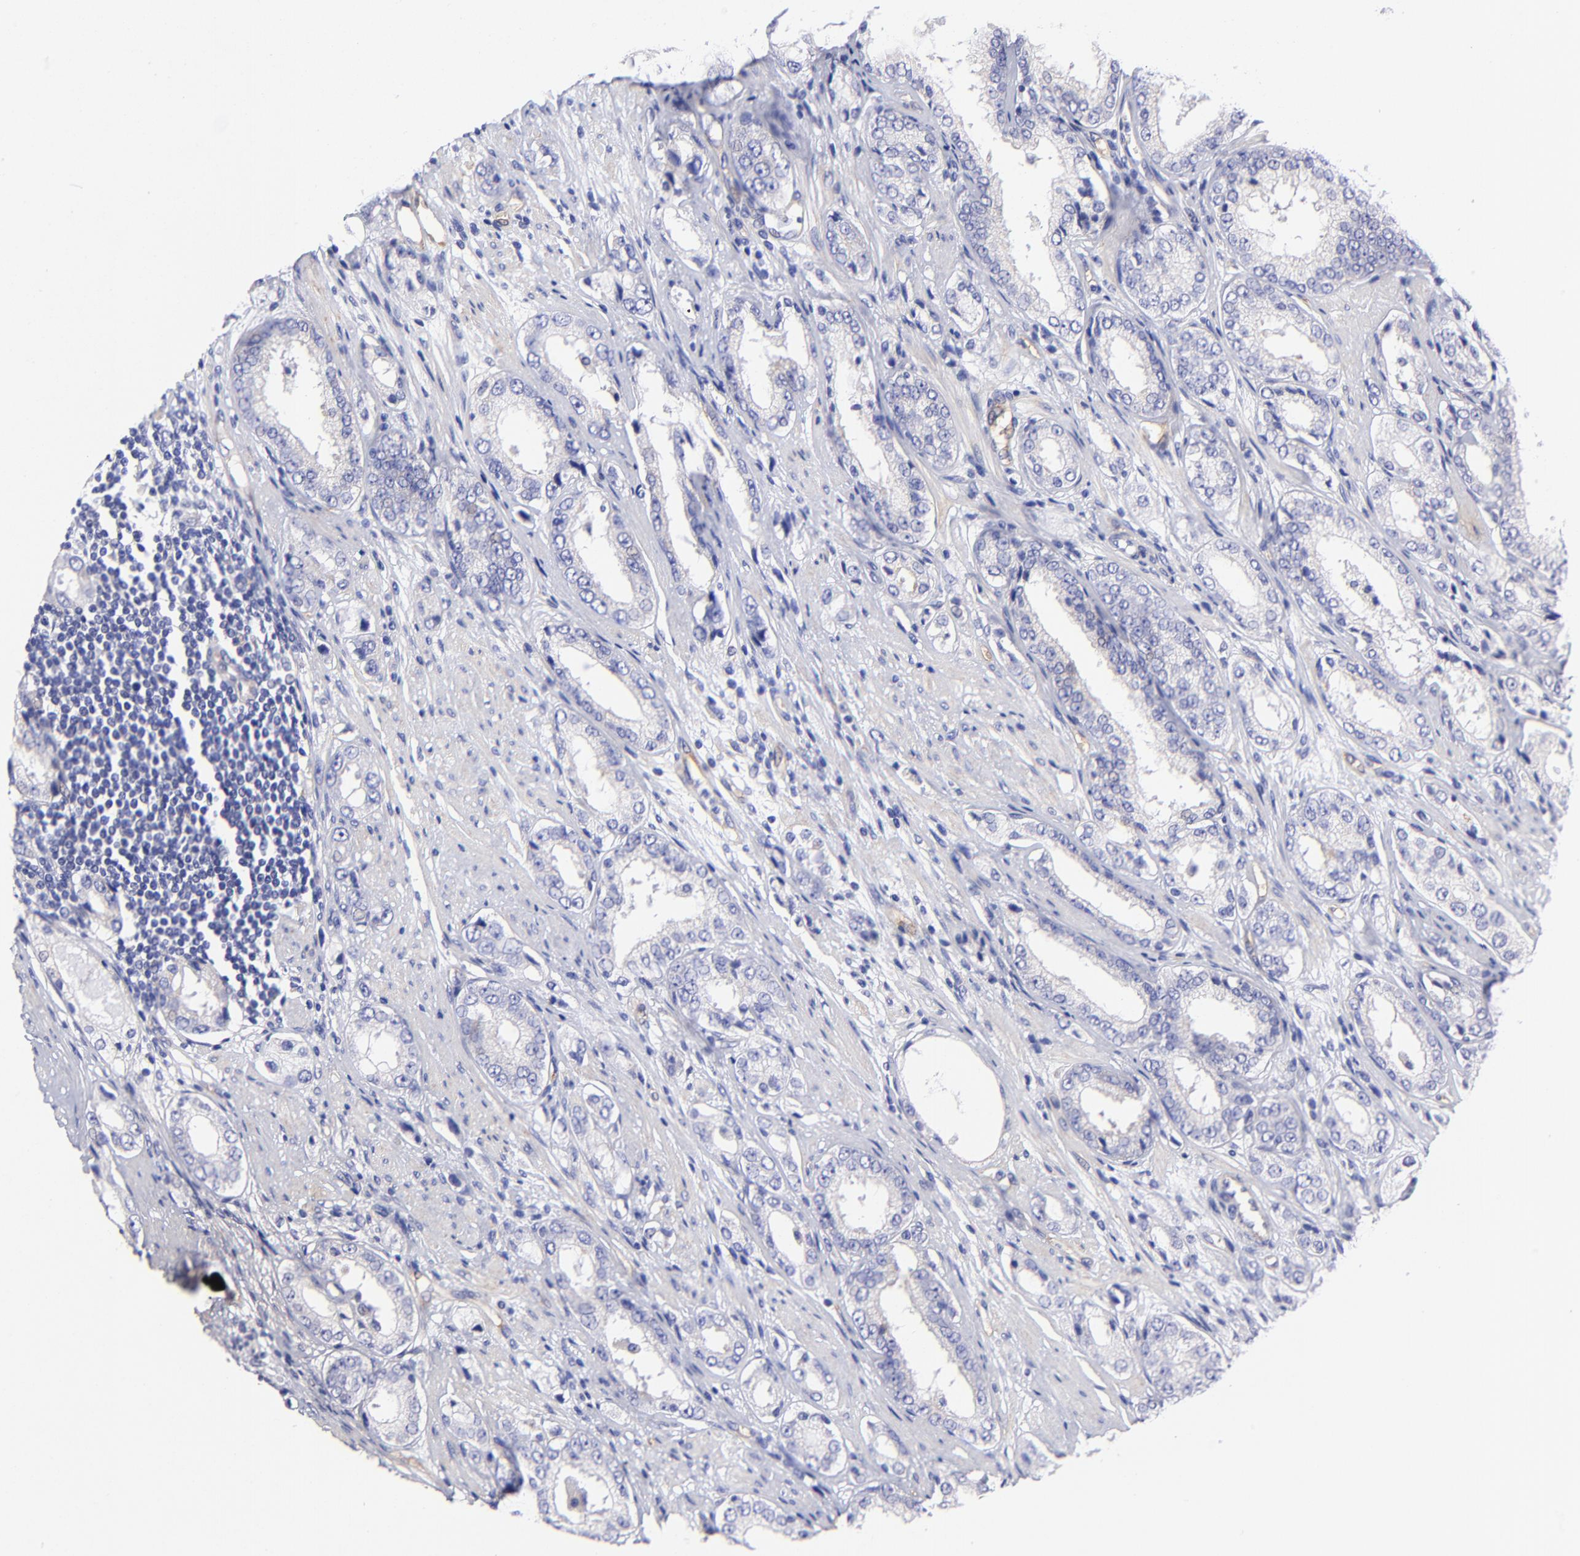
{"staining": {"intensity": "moderate", "quantity": "<25%", "location": "cytoplasmic/membranous"}, "tissue": "prostate cancer", "cell_type": "Tumor cells", "image_type": "cancer", "snomed": [{"axis": "morphology", "description": "Adenocarcinoma, Medium grade"}, {"axis": "topography", "description": "Prostate"}], "caption": "The photomicrograph displays immunohistochemical staining of prostate cancer. There is moderate cytoplasmic/membranous expression is seen in approximately <25% of tumor cells.", "gene": "PPFIBP1", "patient": {"sex": "male", "age": 53}}